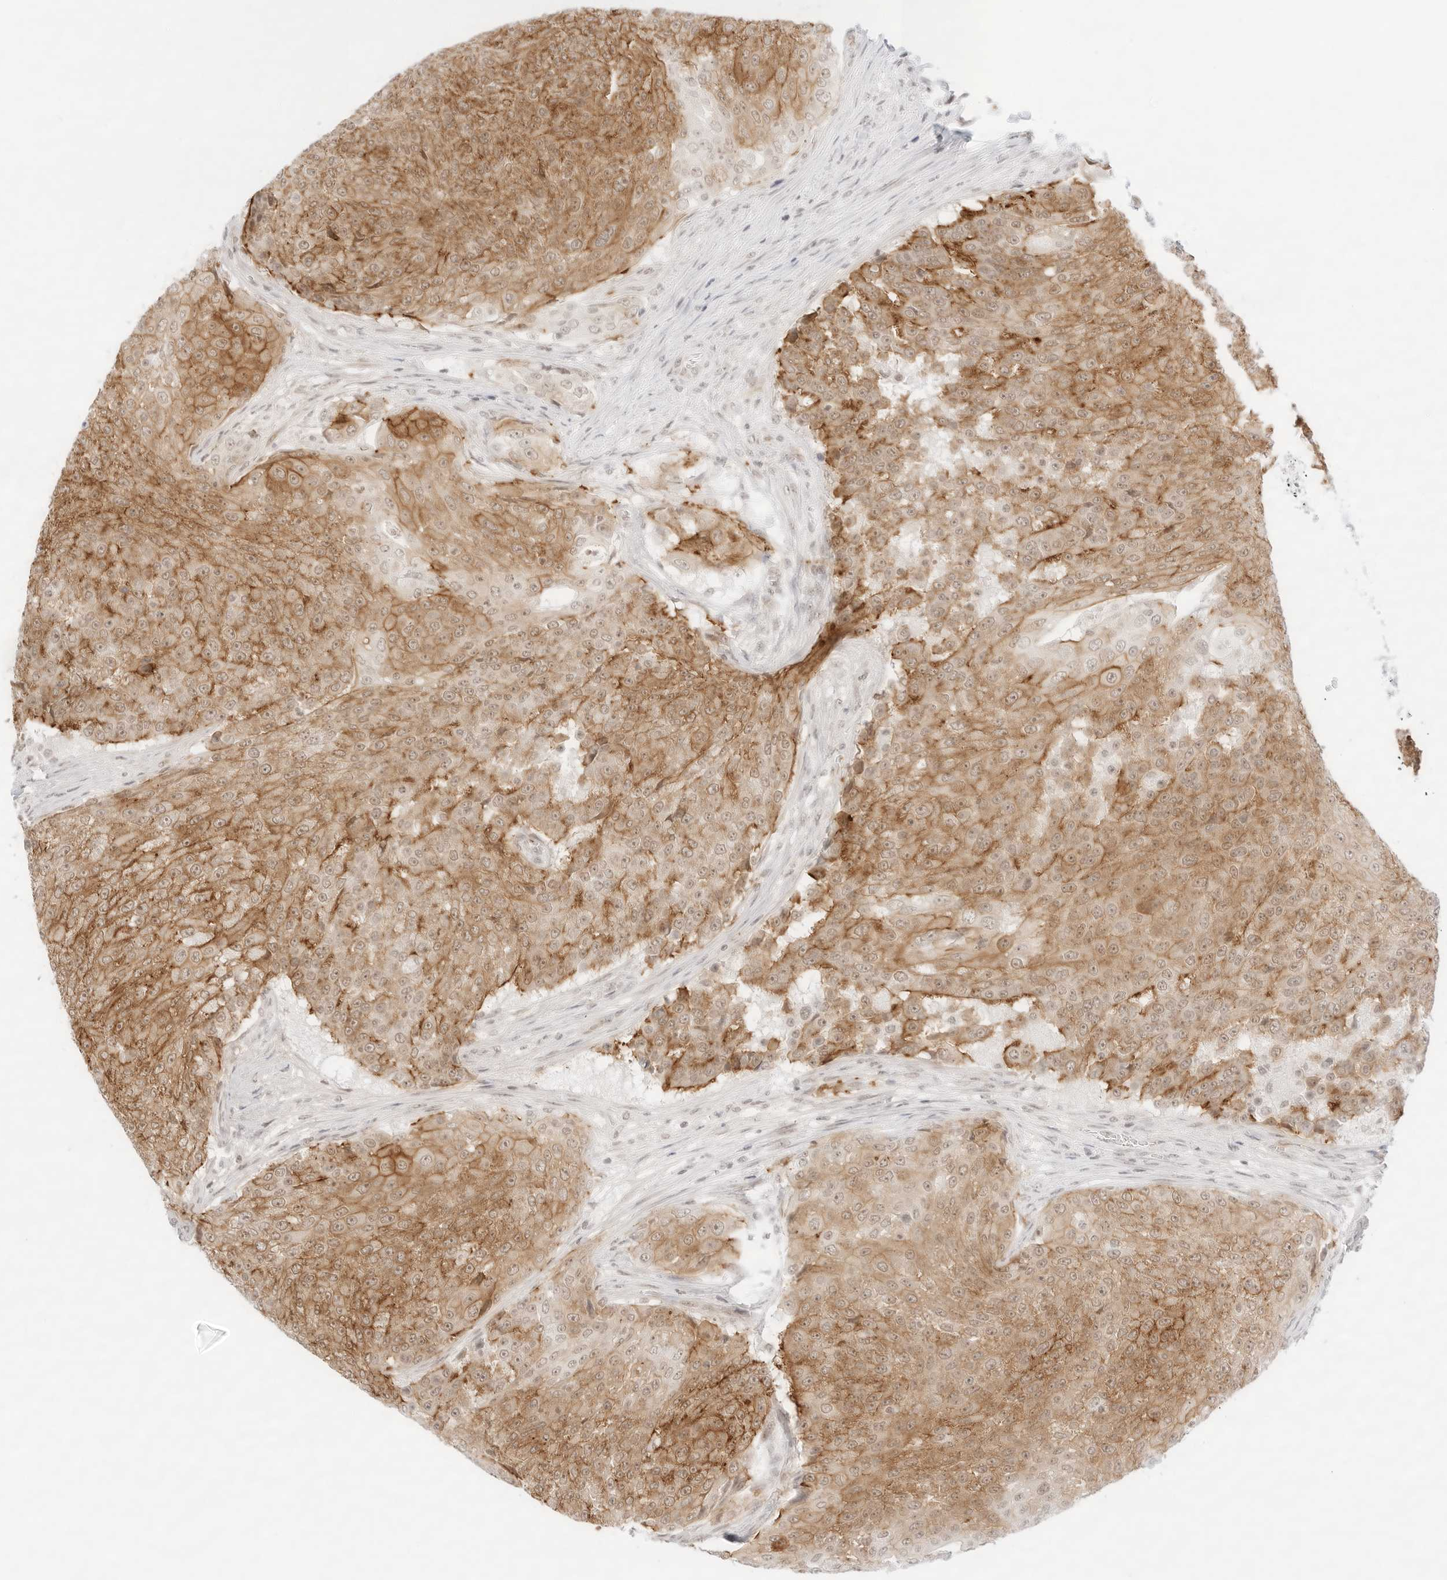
{"staining": {"intensity": "moderate", "quantity": ">75%", "location": "cytoplasmic/membranous,nuclear"}, "tissue": "urothelial cancer", "cell_type": "Tumor cells", "image_type": "cancer", "snomed": [{"axis": "morphology", "description": "Urothelial carcinoma, High grade"}, {"axis": "topography", "description": "Urinary bladder"}], "caption": "About >75% of tumor cells in human urothelial carcinoma (high-grade) exhibit moderate cytoplasmic/membranous and nuclear protein staining as visualized by brown immunohistochemical staining.", "gene": "GNAS", "patient": {"sex": "female", "age": 63}}